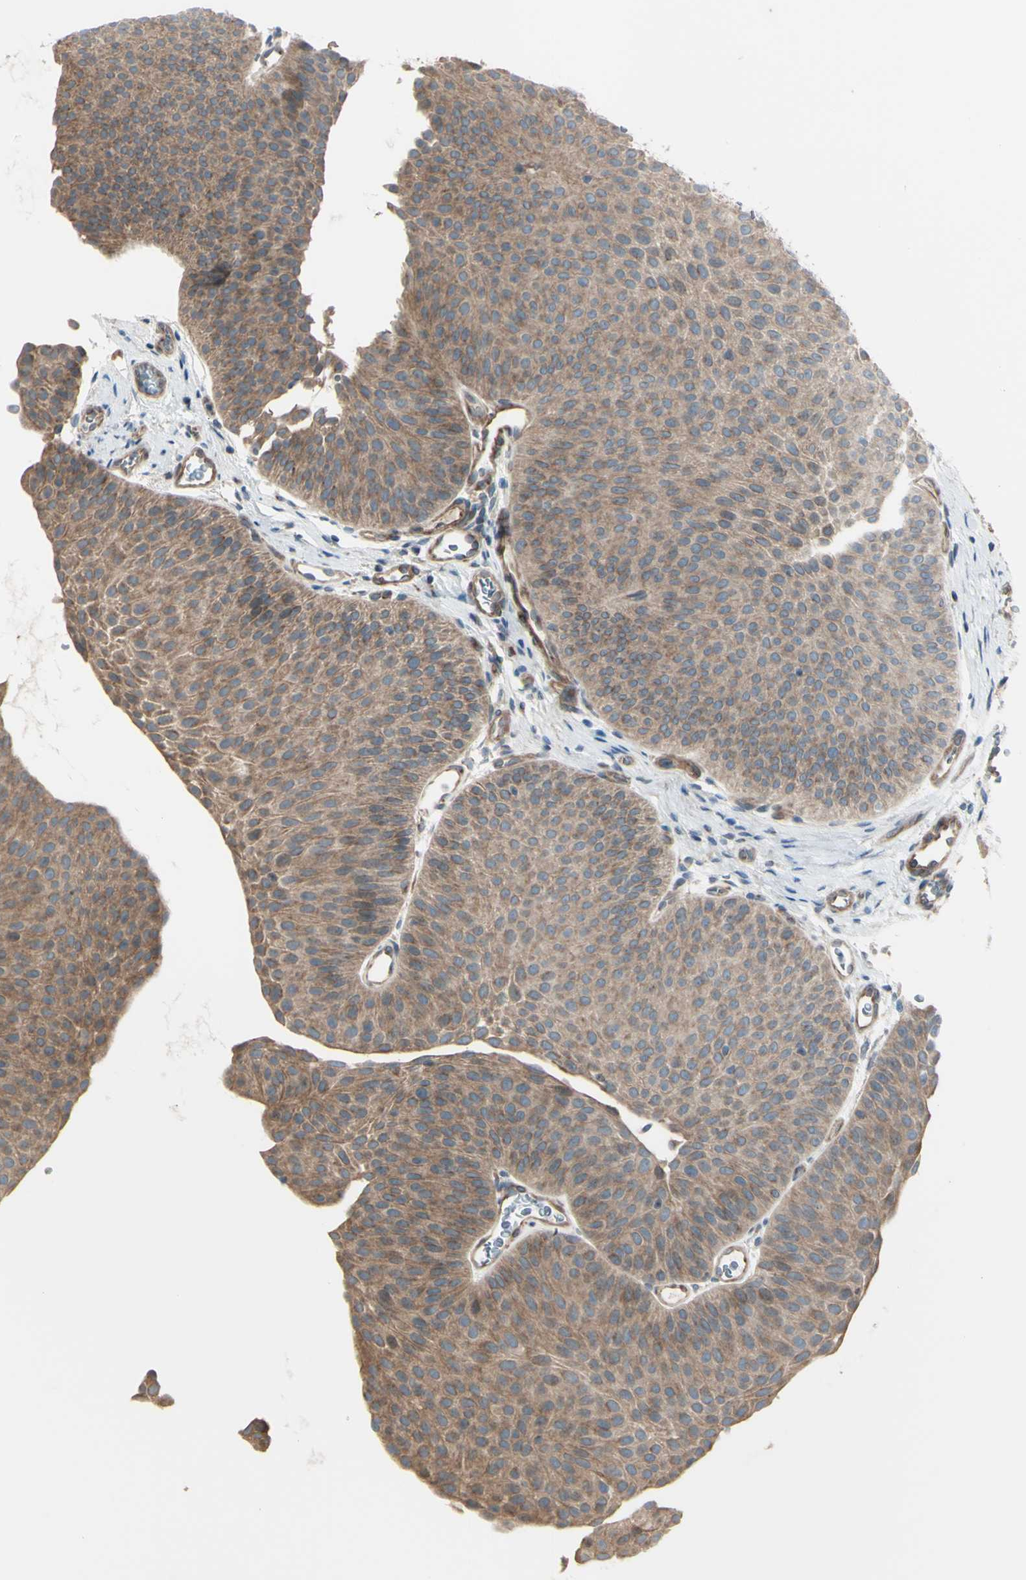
{"staining": {"intensity": "moderate", "quantity": ">75%", "location": "cytoplasmic/membranous"}, "tissue": "urothelial cancer", "cell_type": "Tumor cells", "image_type": "cancer", "snomed": [{"axis": "morphology", "description": "Urothelial carcinoma, Low grade"}, {"axis": "topography", "description": "Urinary bladder"}], "caption": "A brown stain labels moderate cytoplasmic/membranous expression of a protein in human urothelial cancer tumor cells. (DAB = brown stain, brightfield microscopy at high magnification).", "gene": "LRRK1", "patient": {"sex": "female", "age": 60}}